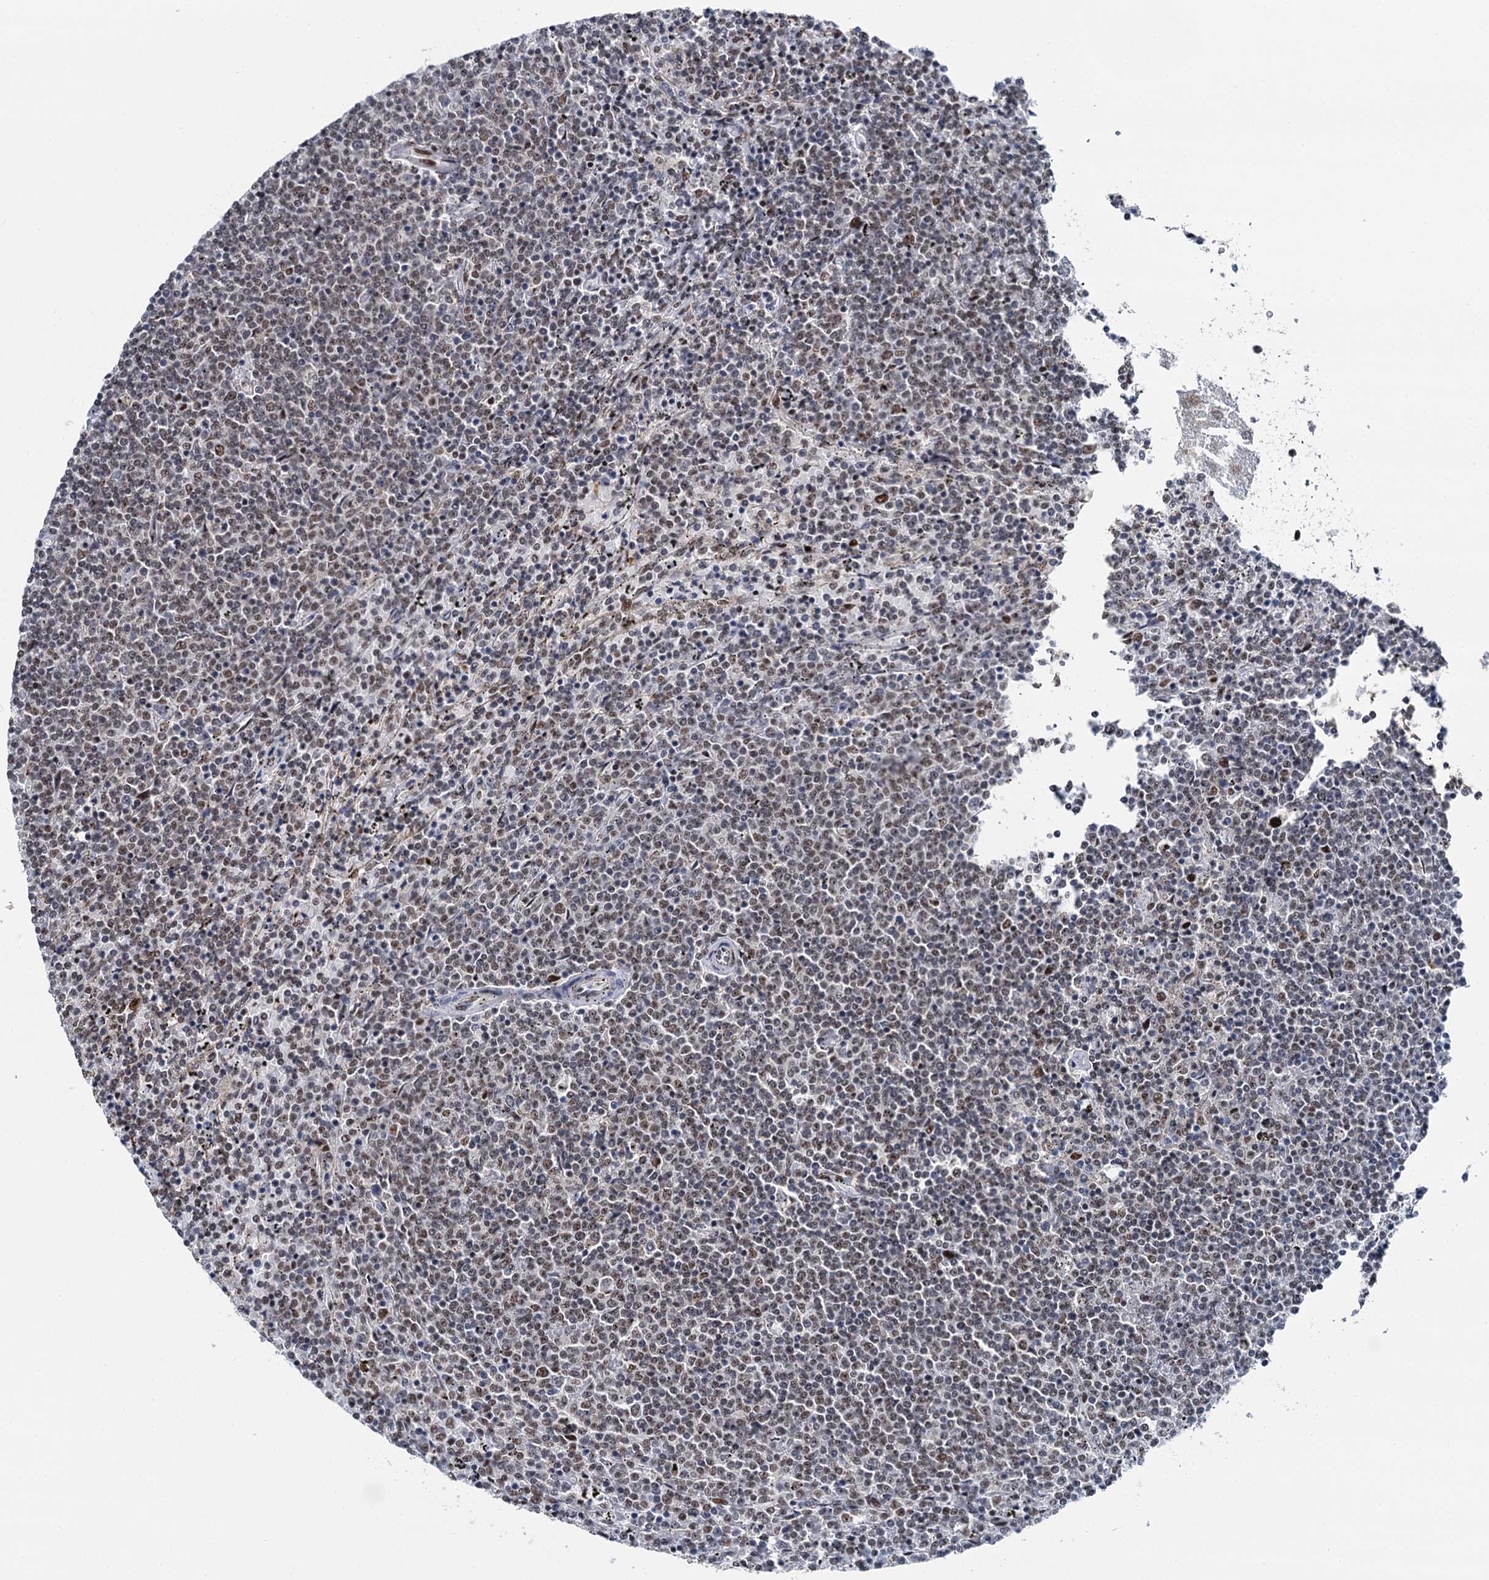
{"staining": {"intensity": "weak", "quantity": "25%-75%", "location": "nuclear"}, "tissue": "lymphoma", "cell_type": "Tumor cells", "image_type": "cancer", "snomed": [{"axis": "morphology", "description": "Malignant lymphoma, non-Hodgkin's type, Low grade"}, {"axis": "topography", "description": "Spleen"}], "caption": "Tumor cells show low levels of weak nuclear staining in approximately 25%-75% of cells in human malignant lymphoma, non-Hodgkin's type (low-grade).", "gene": "RUFY2", "patient": {"sex": "female", "age": 50}}